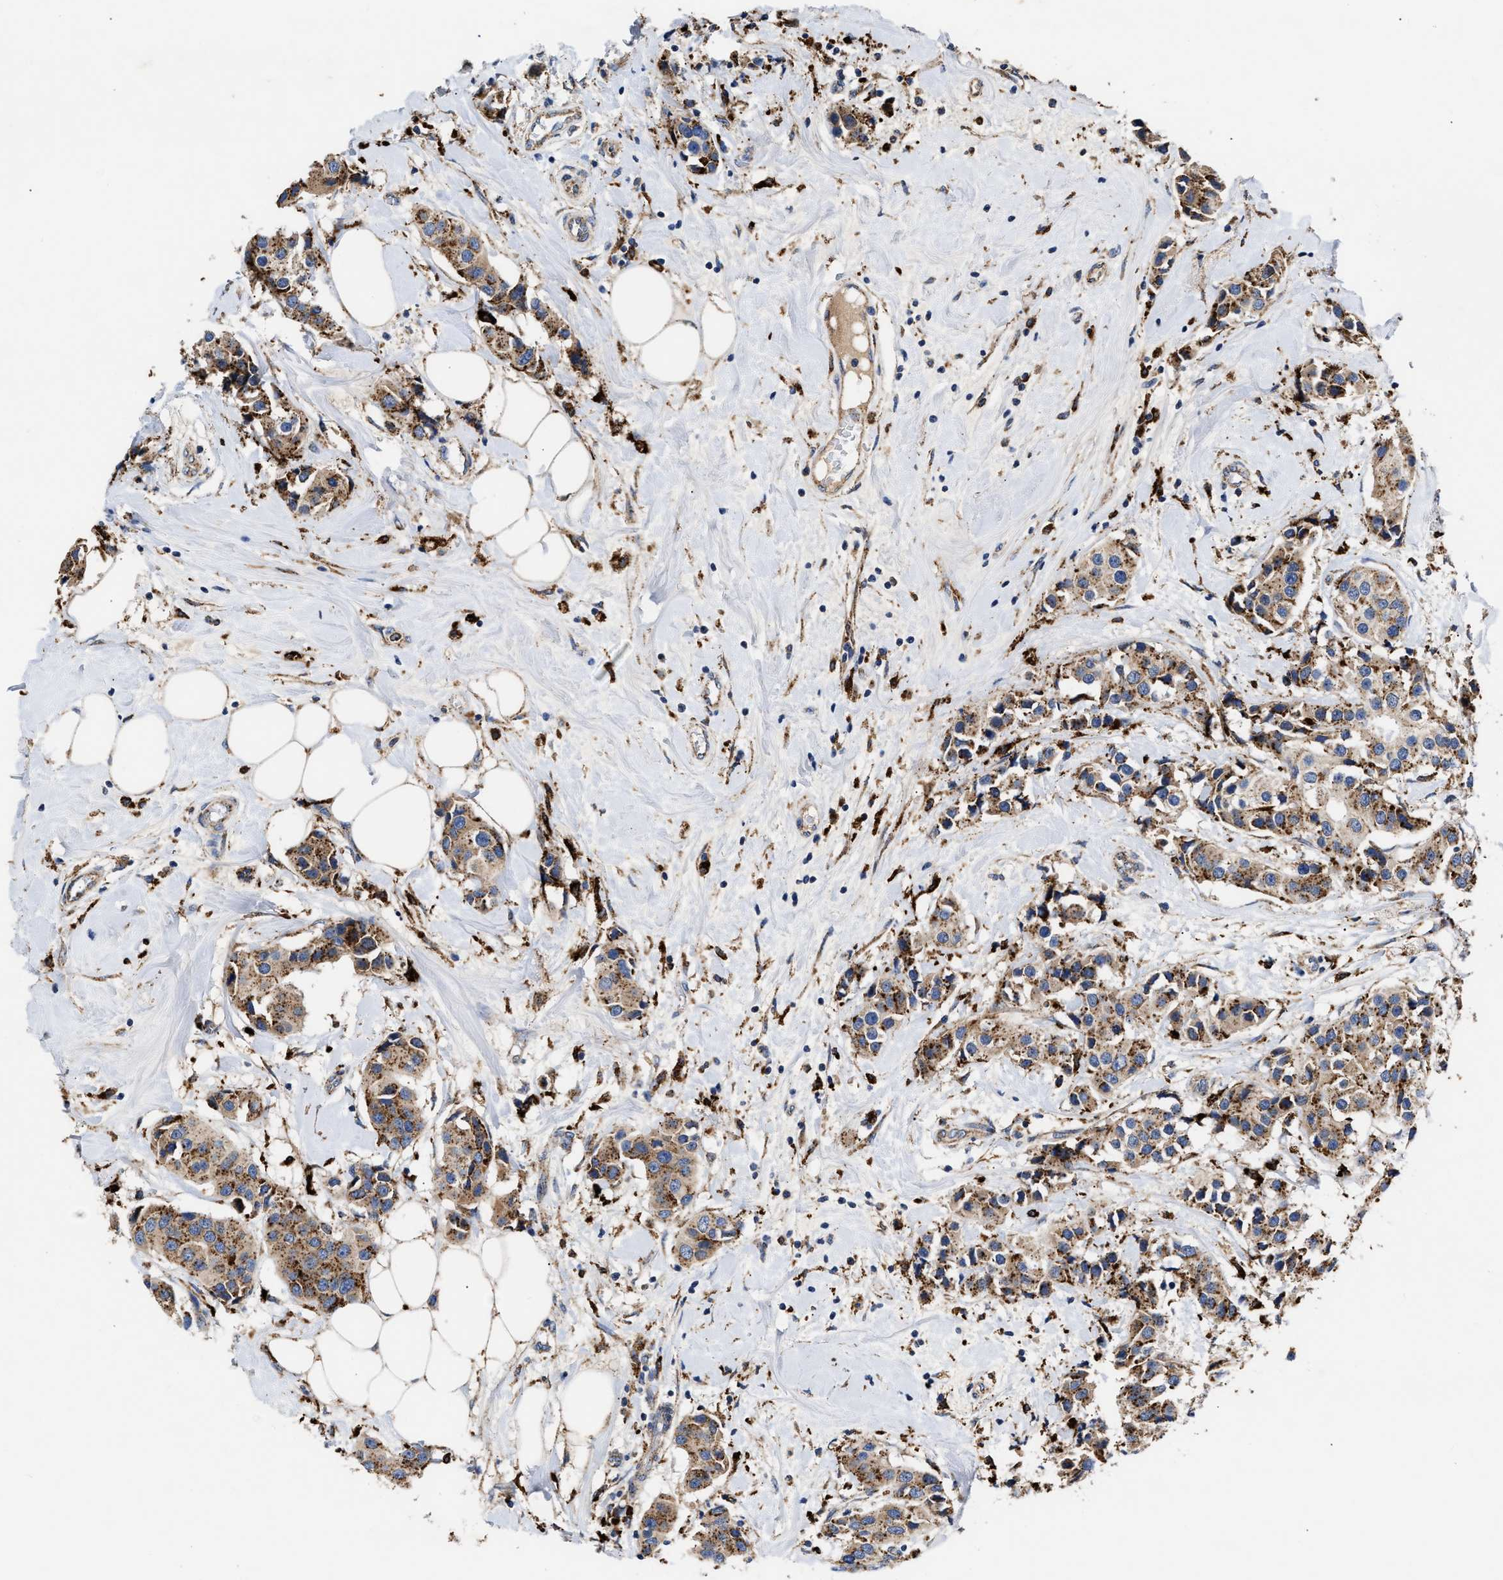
{"staining": {"intensity": "strong", "quantity": ">75%", "location": "cytoplasmic/membranous"}, "tissue": "breast cancer", "cell_type": "Tumor cells", "image_type": "cancer", "snomed": [{"axis": "morphology", "description": "Normal tissue, NOS"}, {"axis": "morphology", "description": "Duct carcinoma"}, {"axis": "topography", "description": "Breast"}], "caption": "Immunohistochemistry of breast invasive ductal carcinoma displays high levels of strong cytoplasmic/membranous expression in approximately >75% of tumor cells.", "gene": "CCDC146", "patient": {"sex": "female", "age": 39}}